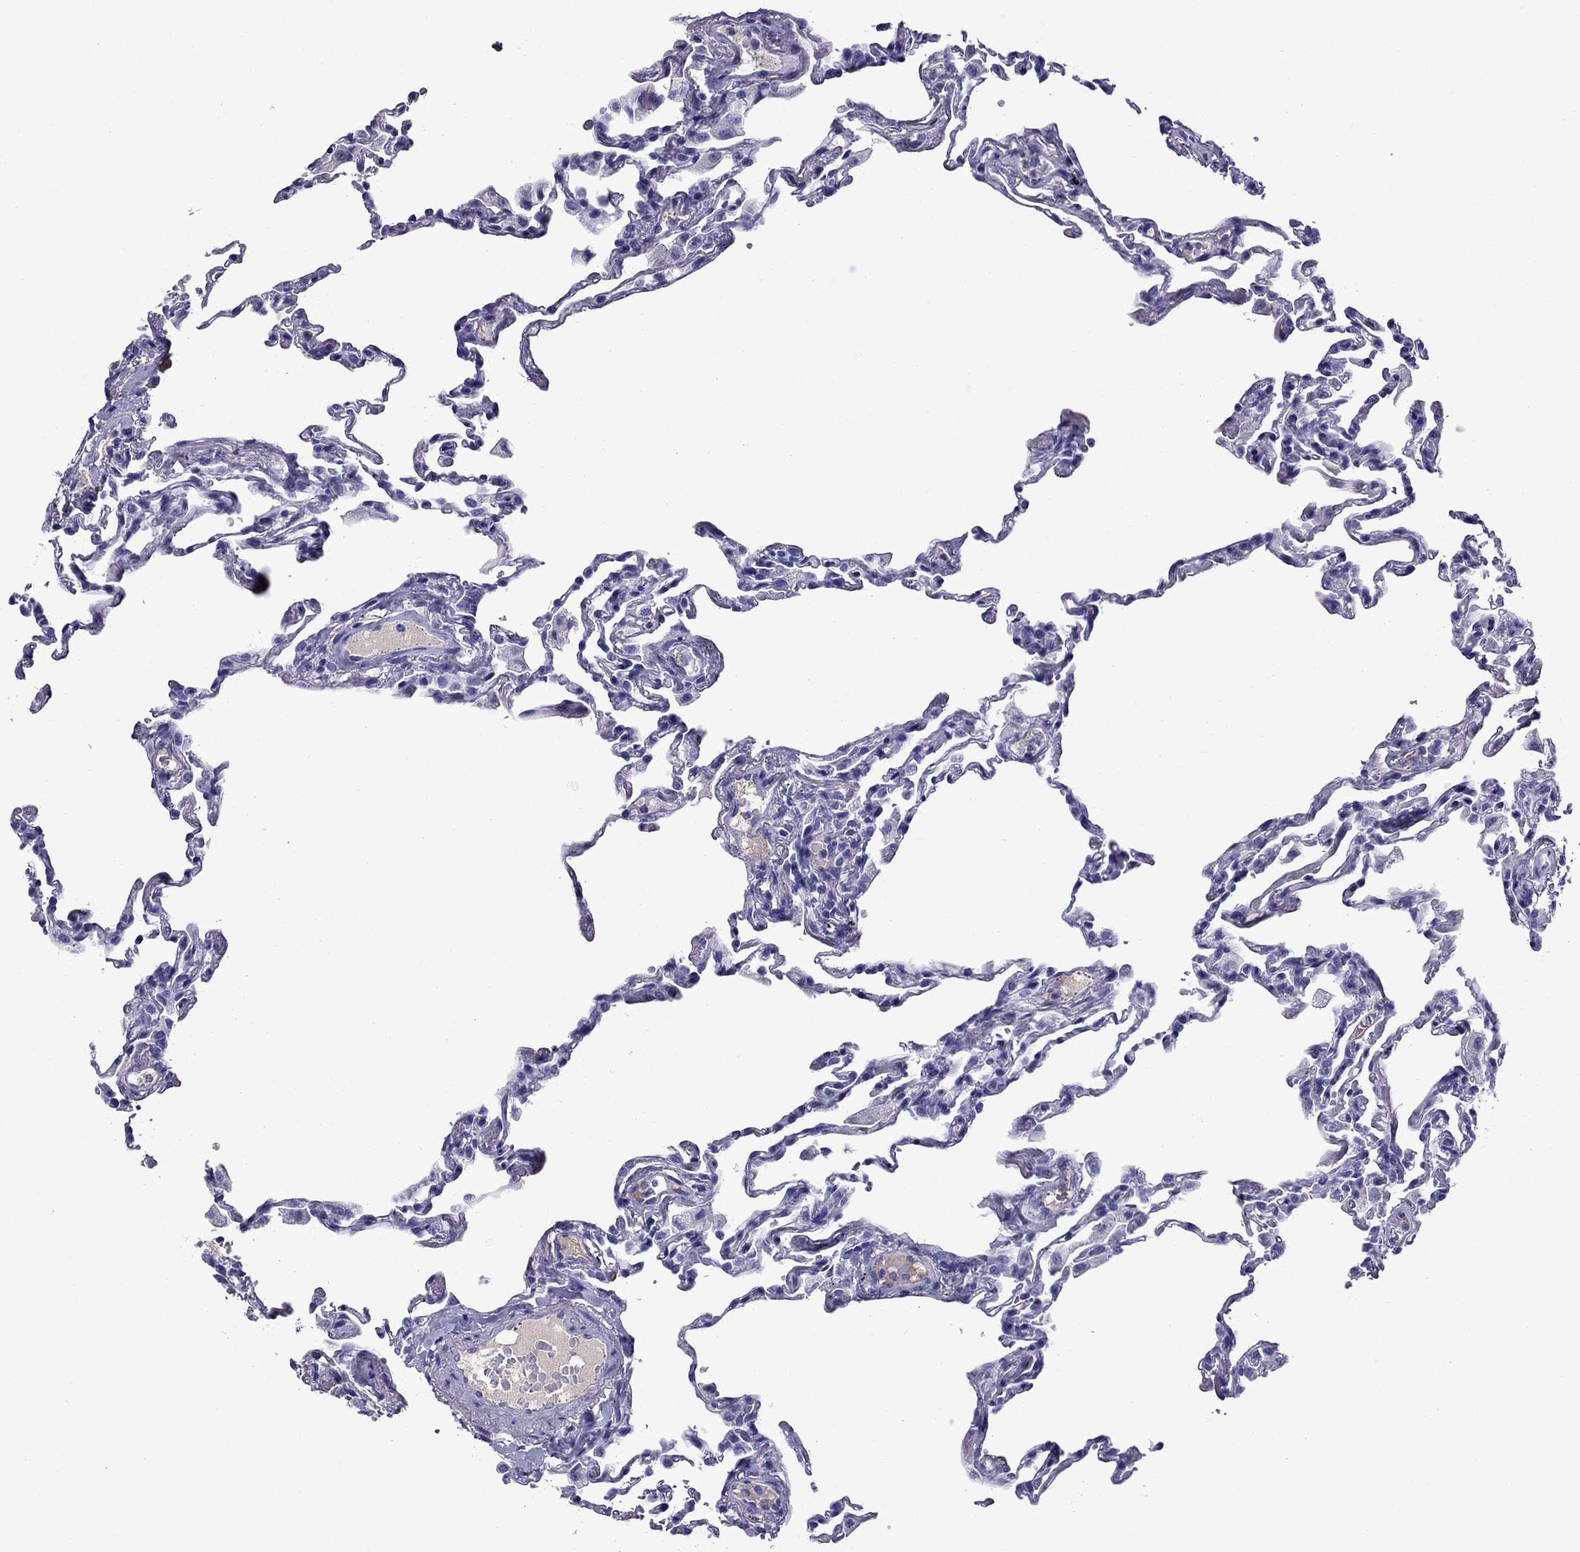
{"staining": {"intensity": "negative", "quantity": "none", "location": "none"}, "tissue": "lung", "cell_type": "Alveolar cells", "image_type": "normal", "snomed": [{"axis": "morphology", "description": "Normal tissue, NOS"}, {"axis": "topography", "description": "Lung"}], "caption": "This is an immunohistochemistry (IHC) histopathology image of unremarkable lung. There is no expression in alveolar cells.", "gene": "SCART1", "patient": {"sex": "female", "age": 57}}